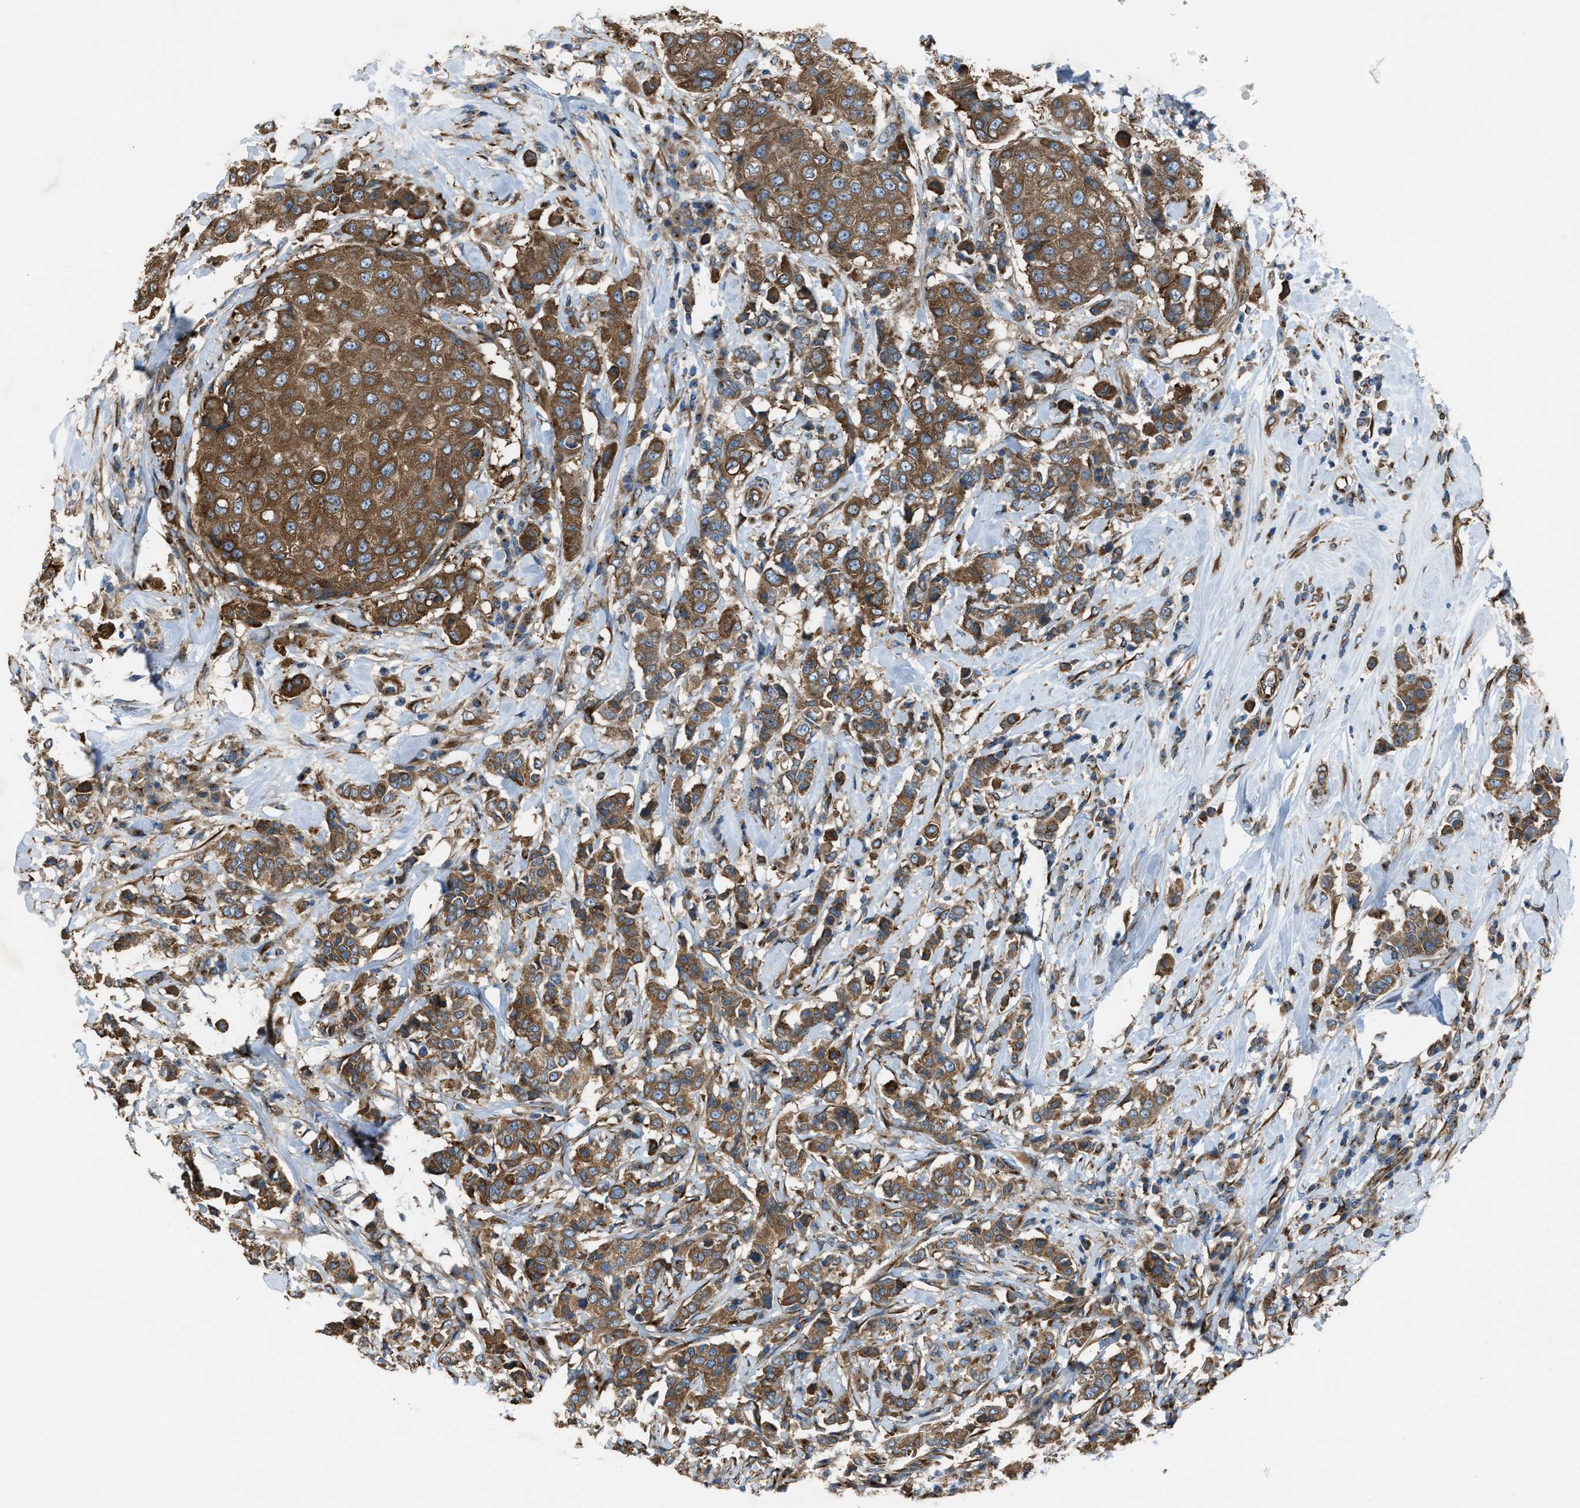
{"staining": {"intensity": "moderate", "quantity": ">75%", "location": "cytoplasmic/membranous"}, "tissue": "breast cancer", "cell_type": "Tumor cells", "image_type": "cancer", "snomed": [{"axis": "morphology", "description": "Duct carcinoma"}, {"axis": "topography", "description": "Breast"}], "caption": "Protein staining of invasive ductal carcinoma (breast) tissue exhibits moderate cytoplasmic/membranous expression in about >75% of tumor cells.", "gene": "TRPC1", "patient": {"sex": "female", "age": 27}}